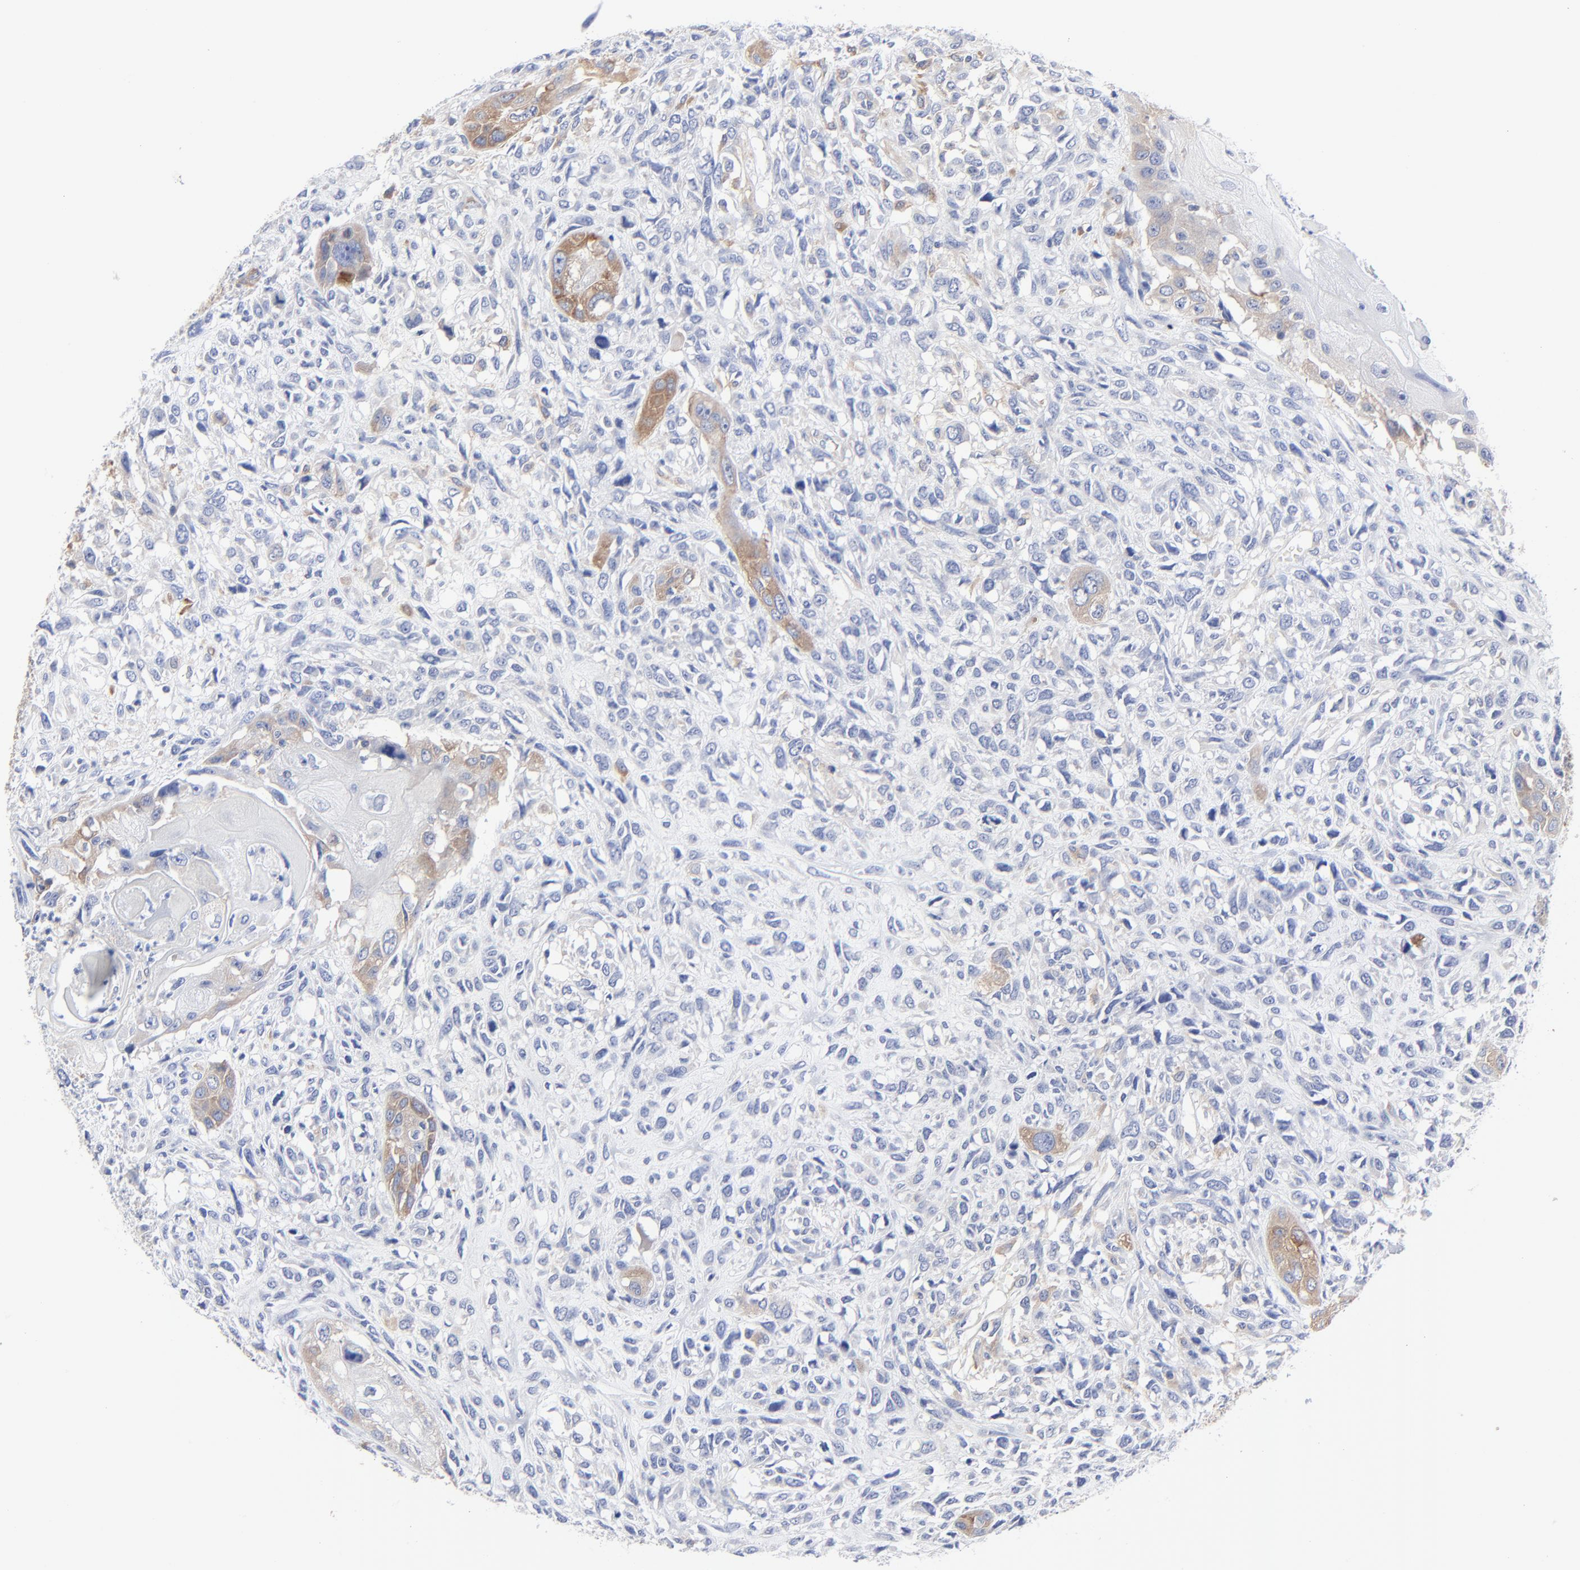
{"staining": {"intensity": "moderate", "quantity": "25%-75%", "location": "cytoplasmic/membranous"}, "tissue": "head and neck cancer", "cell_type": "Tumor cells", "image_type": "cancer", "snomed": [{"axis": "morphology", "description": "Neoplasm, malignant, NOS"}, {"axis": "topography", "description": "Salivary gland"}, {"axis": "topography", "description": "Head-Neck"}], "caption": "Immunohistochemical staining of human head and neck malignant neoplasm exhibits medium levels of moderate cytoplasmic/membranous protein staining in approximately 25%-75% of tumor cells.", "gene": "STAT2", "patient": {"sex": "male", "age": 43}}